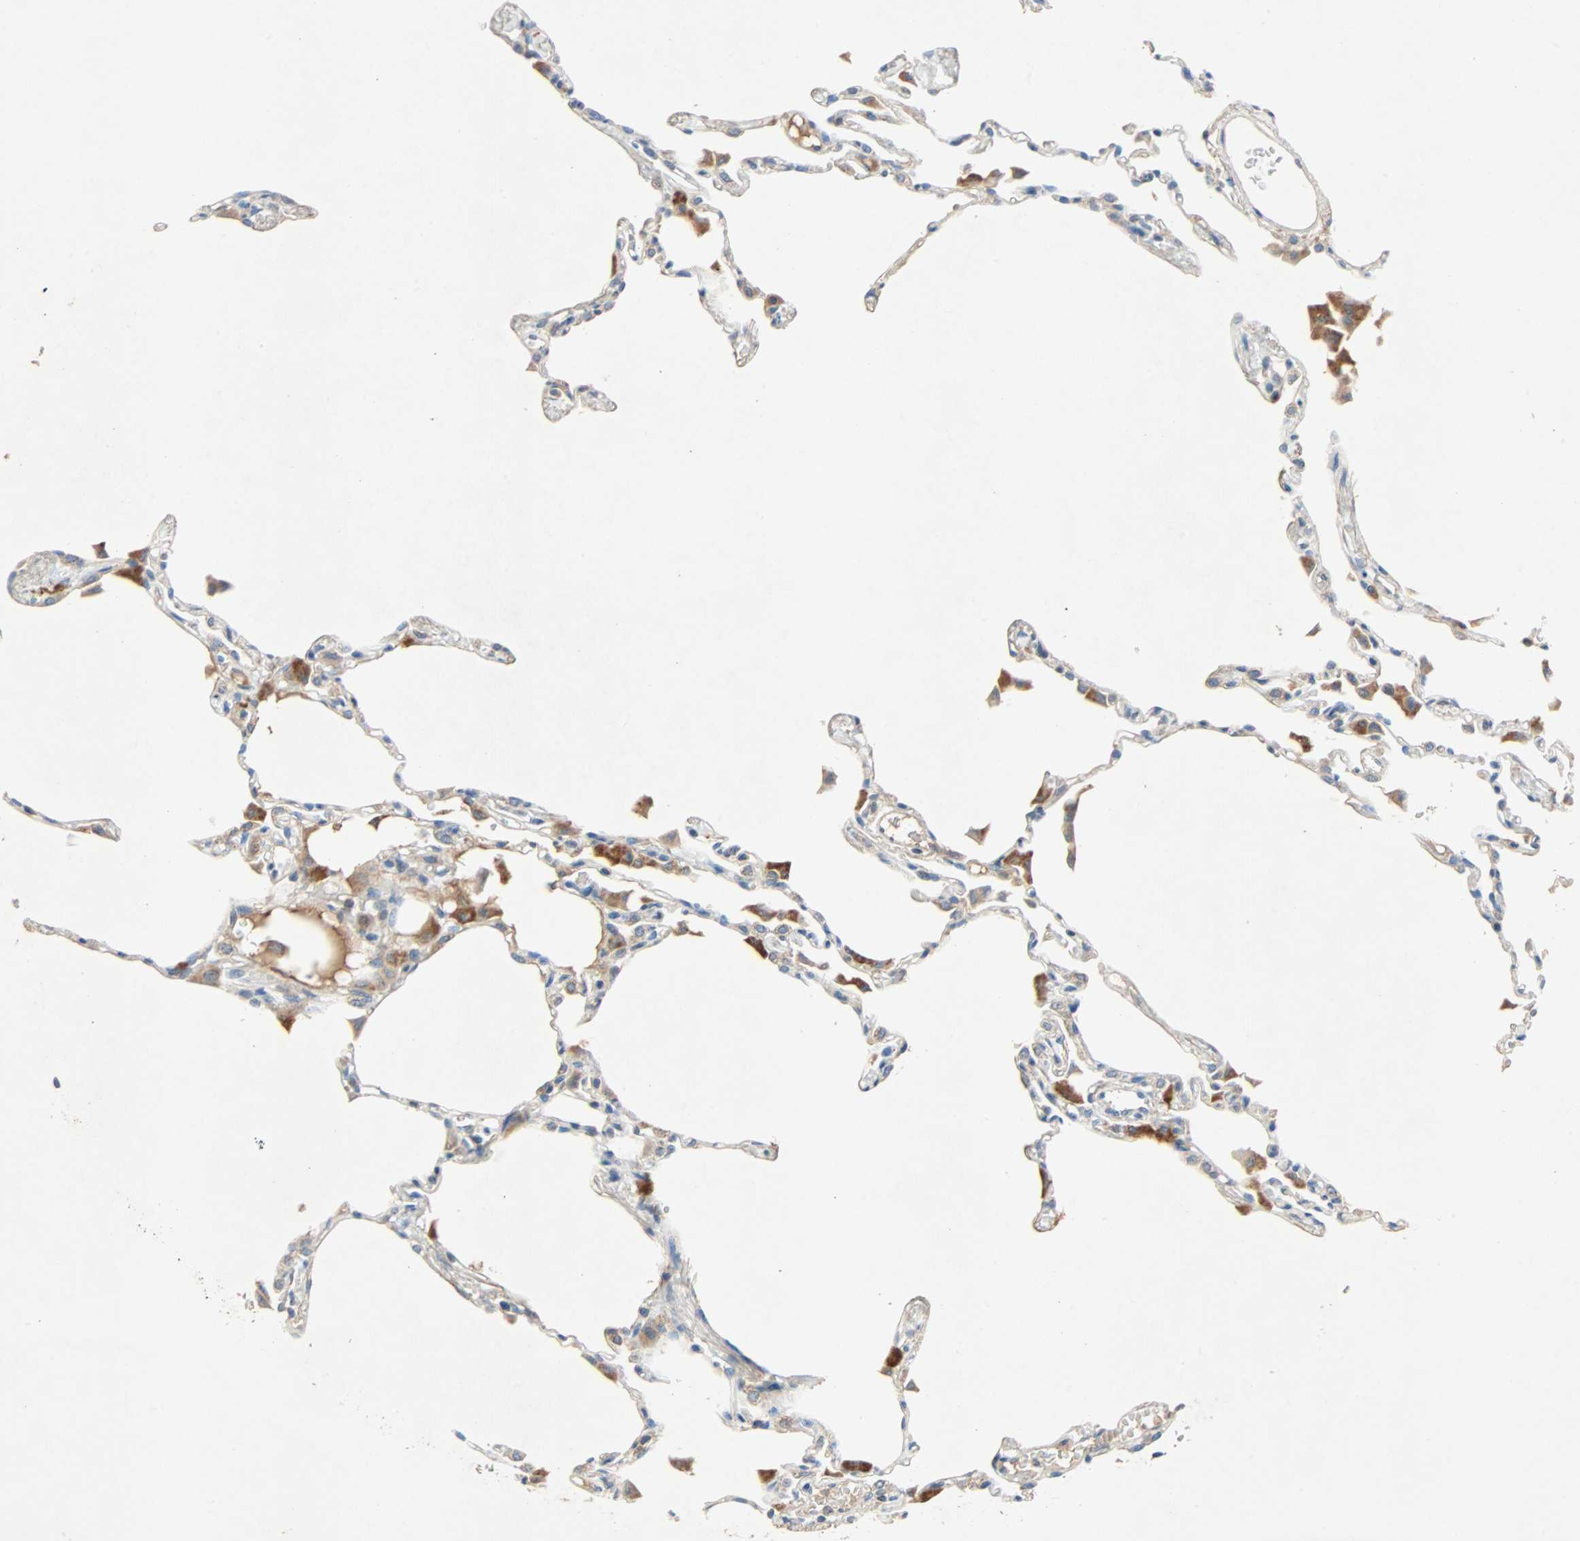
{"staining": {"intensity": "moderate", "quantity": ">75%", "location": "cytoplasmic/membranous"}, "tissue": "lung", "cell_type": "Alveolar cells", "image_type": "normal", "snomed": [{"axis": "morphology", "description": "Normal tissue, NOS"}, {"axis": "topography", "description": "Lung"}], "caption": "Lung stained for a protein (brown) exhibits moderate cytoplasmic/membranous positive expression in approximately >75% of alveolar cells.", "gene": "XYLT1", "patient": {"sex": "female", "age": 49}}